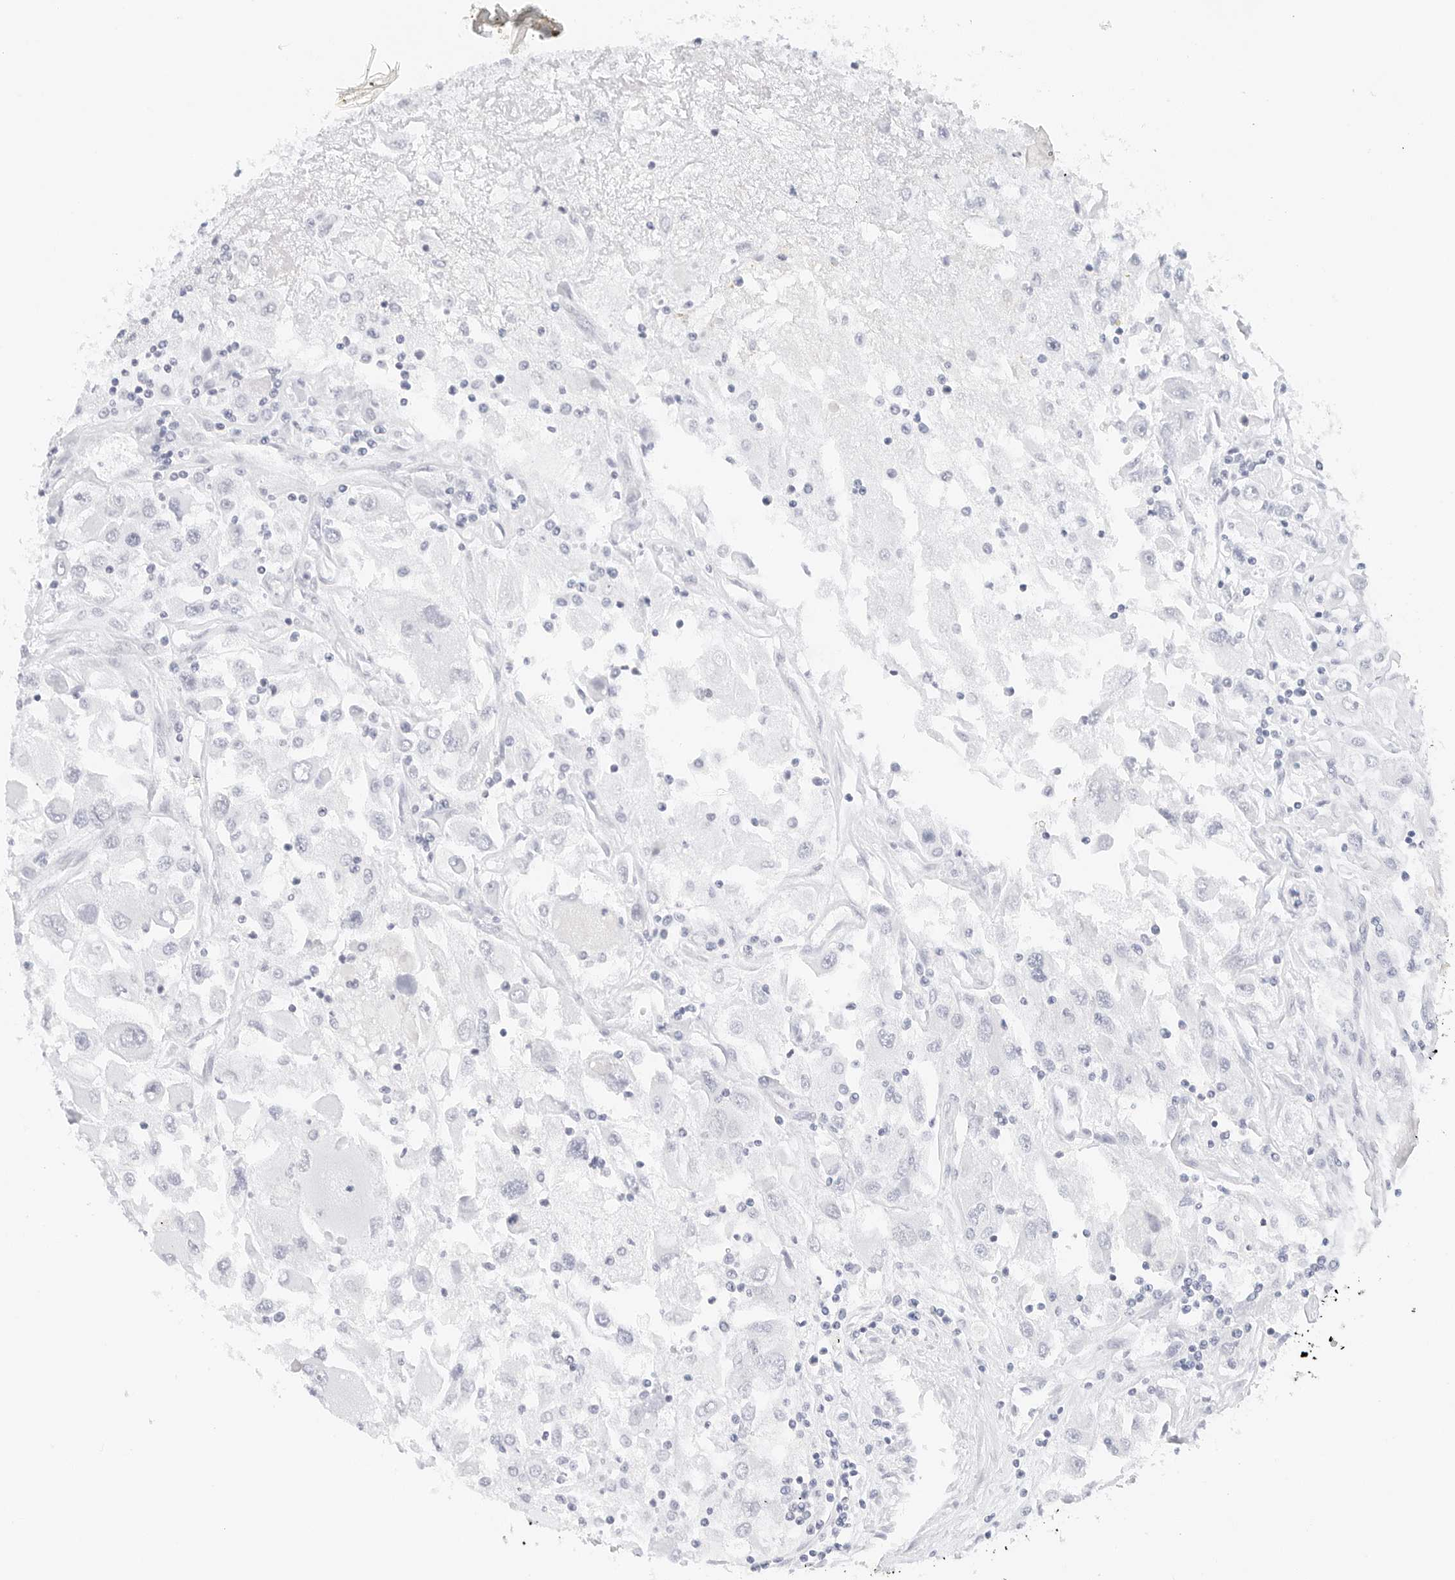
{"staining": {"intensity": "negative", "quantity": "none", "location": "none"}, "tissue": "renal cancer", "cell_type": "Tumor cells", "image_type": "cancer", "snomed": [{"axis": "morphology", "description": "Adenocarcinoma, NOS"}, {"axis": "topography", "description": "Kidney"}], "caption": "The photomicrograph displays no significant staining in tumor cells of renal adenocarcinoma.", "gene": "CD22", "patient": {"sex": "female", "age": 52}}